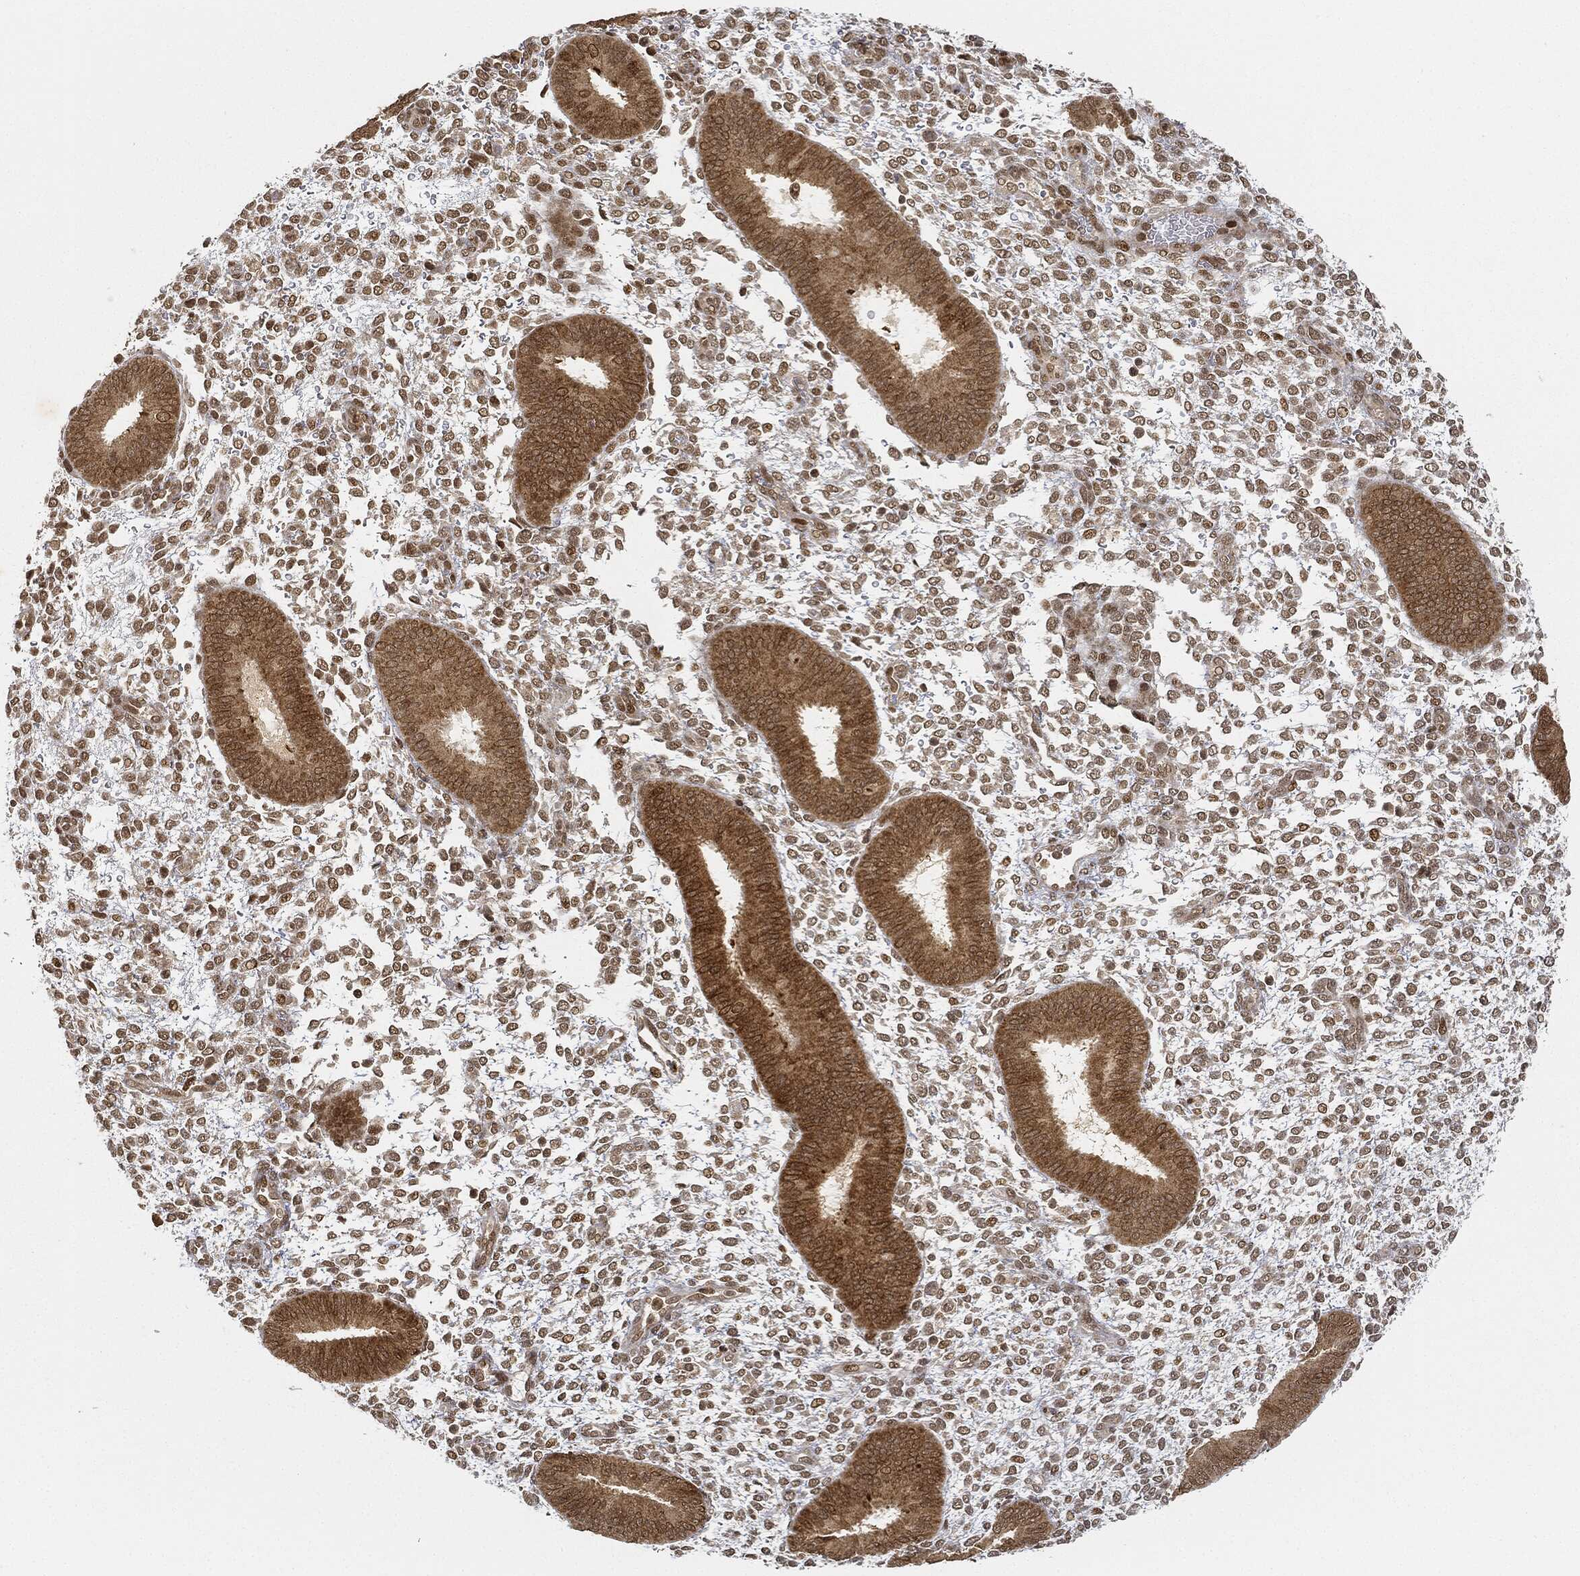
{"staining": {"intensity": "weak", "quantity": "25%-75%", "location": "cytoplasmic/membranous,nuclear"}, "tissue": "endometrium", "cell_type": "Cells in endometrial stroma", "image_type": "normal", "snomed": [{"axis": "morphology", "description": "Normal tissue, NOS"}, {"axis": "topography", "description": "Endometrium"}], "caption": "Immunohistochemistry (IHC) photomicrograph of benign endometrium: human endometrium stained using immunohistochemistry (IHC) displays low levels of weak protein expression localized specifically in the cytoplasmic/membranous,nuclear of cells in endometrial stroma, appearing as a cytoplasmic/membranous,nuclear brown color.", "gene": "CIB1", "patient": {"sex": "female", "age": 39}}